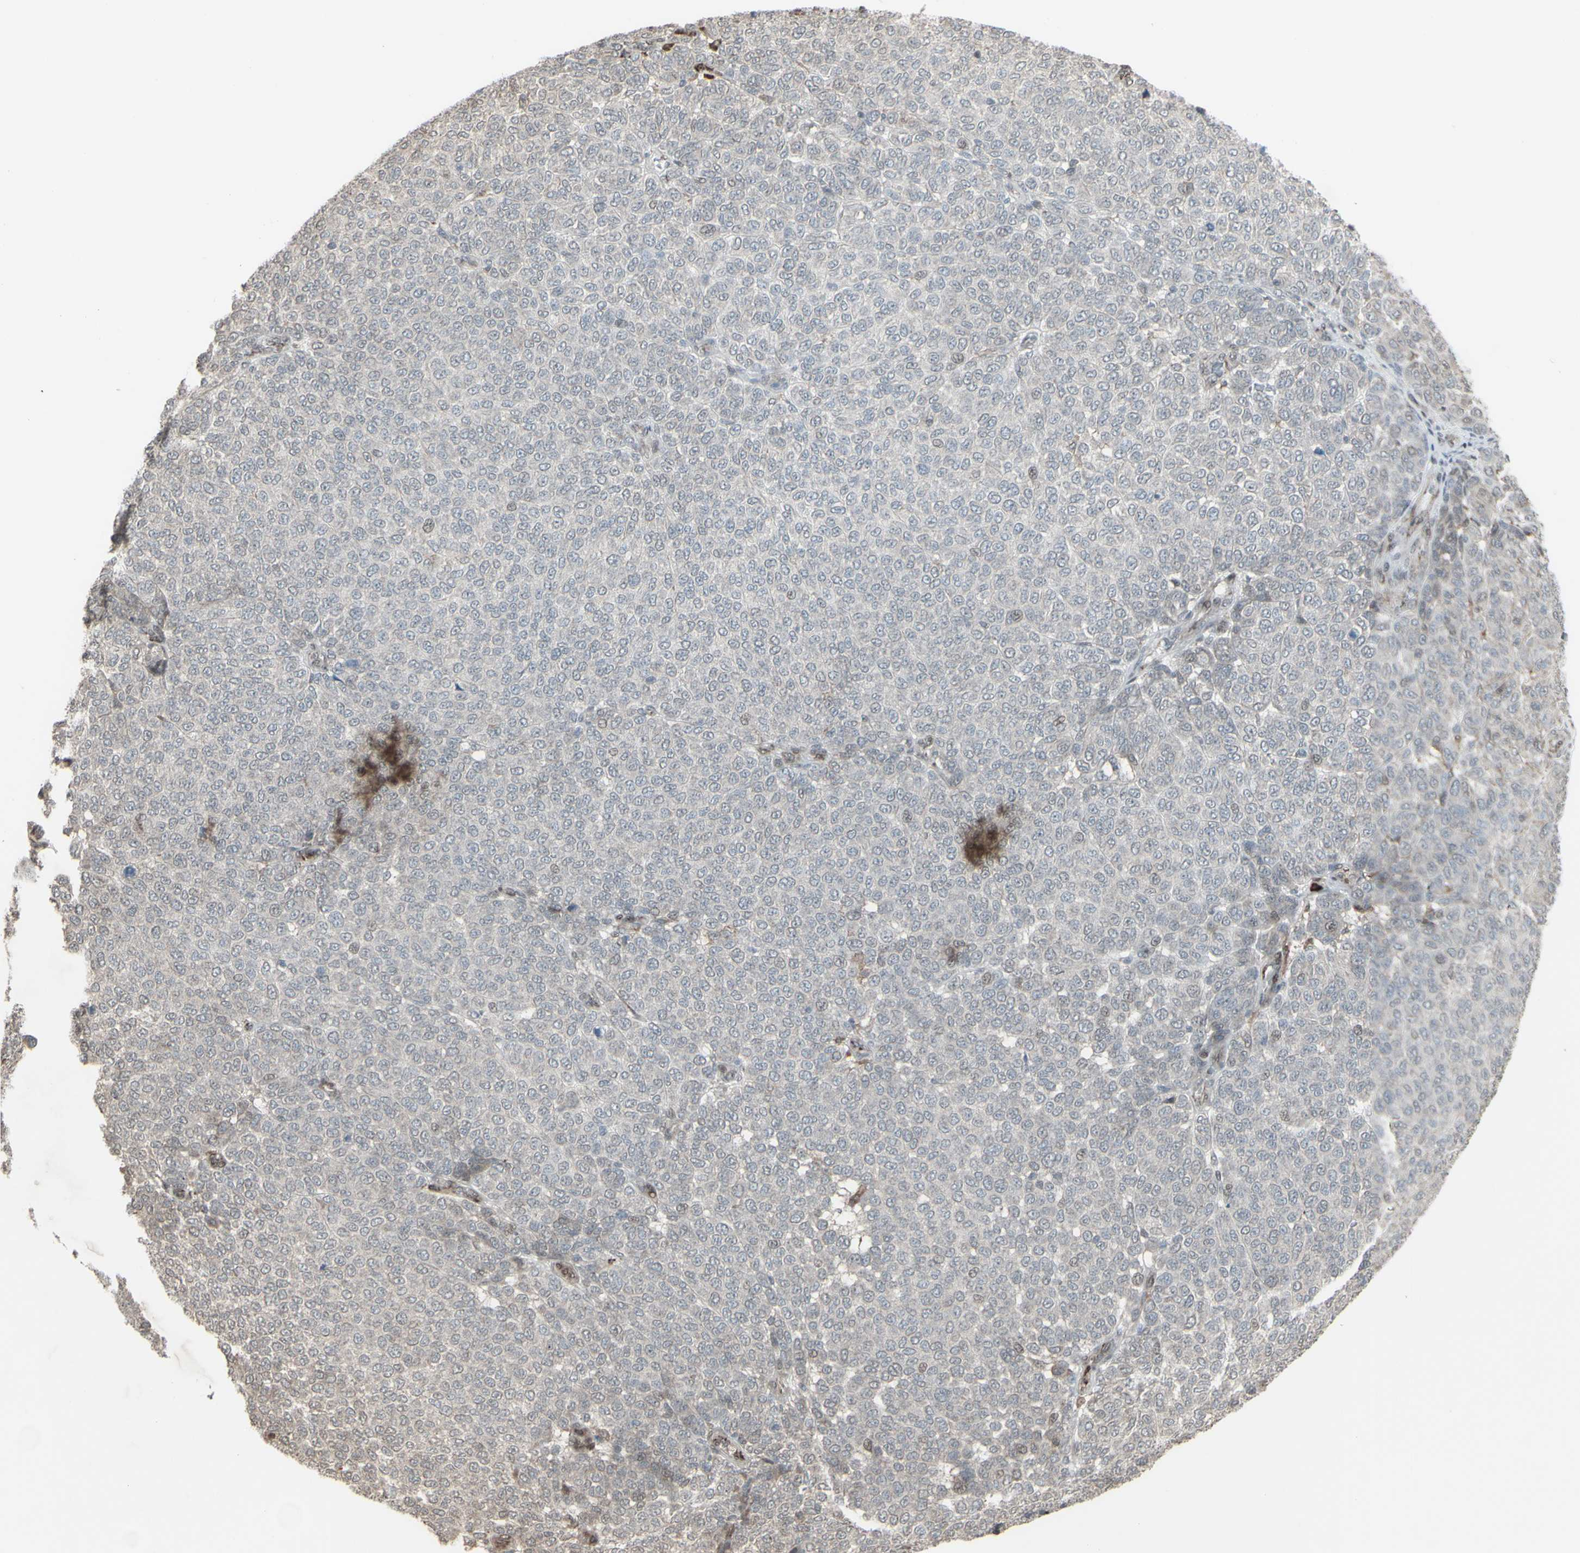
{"staining": {"intensity": "weak", "quantity": "25%-75%", "location": "cytoplasmic/membranous"}, "tissue": "melanoma", "cell_type": "Tumor cells", "image_type": "cancer", "snomed": [{"axis": "morphology", "description": "Malignant melanoma, NOS"}, {"axis": "topography", "description": "Skin"}], "caption": "A brown stain highlights weak cytoplasmic/membranous expression of a protein in human malignant melanoma tumor cells. (DAB (3,3'-diaminobenzidine) = brown stain, brightfield microscopy at high magnification).", "gene": "CD33", "patient": {"sex": "male", "age": 59}}